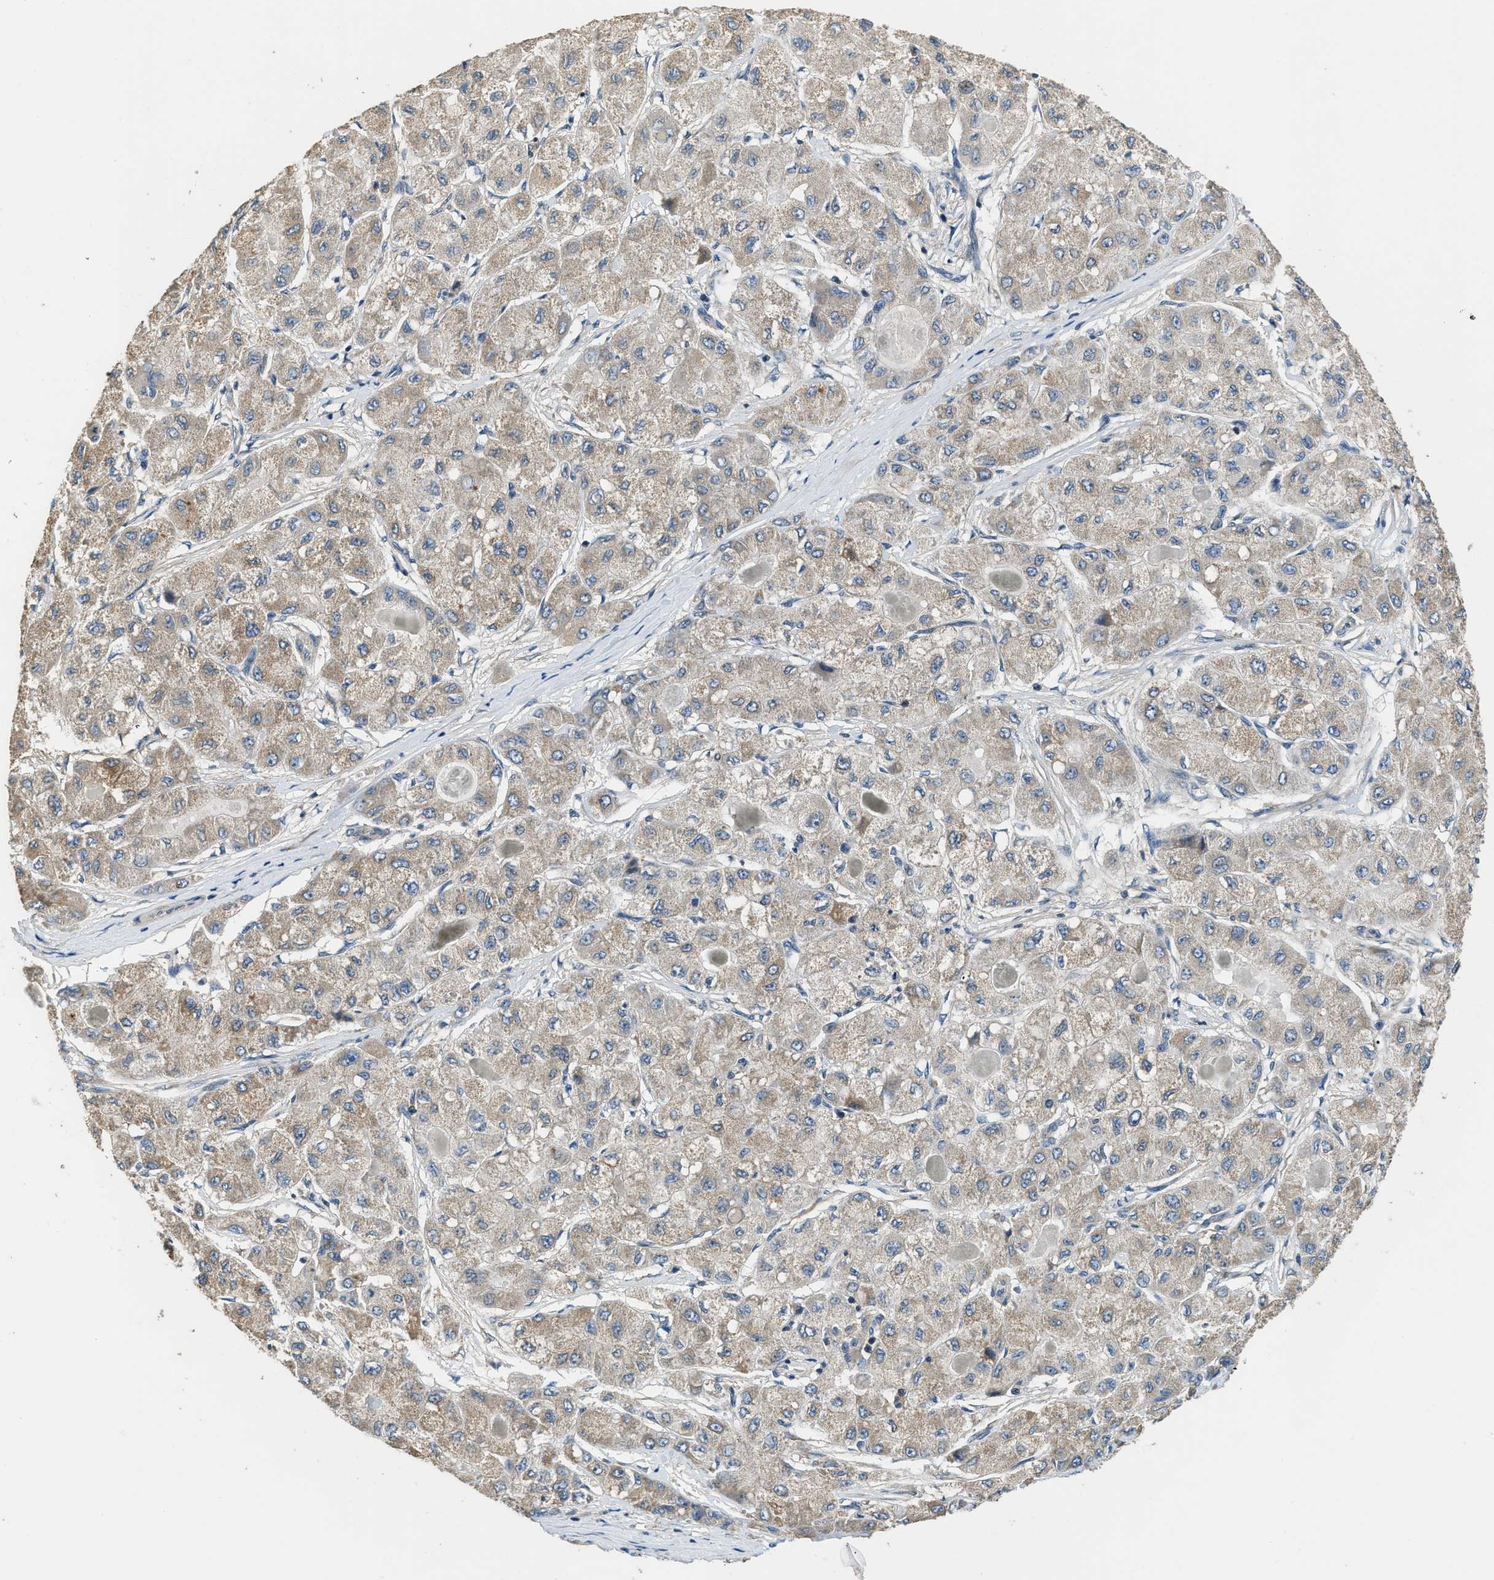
{"staining": {"intensity": "weak", "quantity": ">75%", "location": "cytoplasmic/membranous"}, "tissue": "liver cancer", "cell_type": "Tumor cells", "image_type": "cancer", "snomed": [{"axis": "morphology", "description": "Carcinoma, Hepatocellular, NOS"}, {"axis": "topography", "description": "Liver"}], "caption": "This image reveals IHC staining of liver cancer (hepatocellular carcinoma), with low weak cytoplasmic/membranous positivity in approximately >75% of tumor cells.", "gene": "SSH2", "patient": {"sex": "male", "age": 80}}